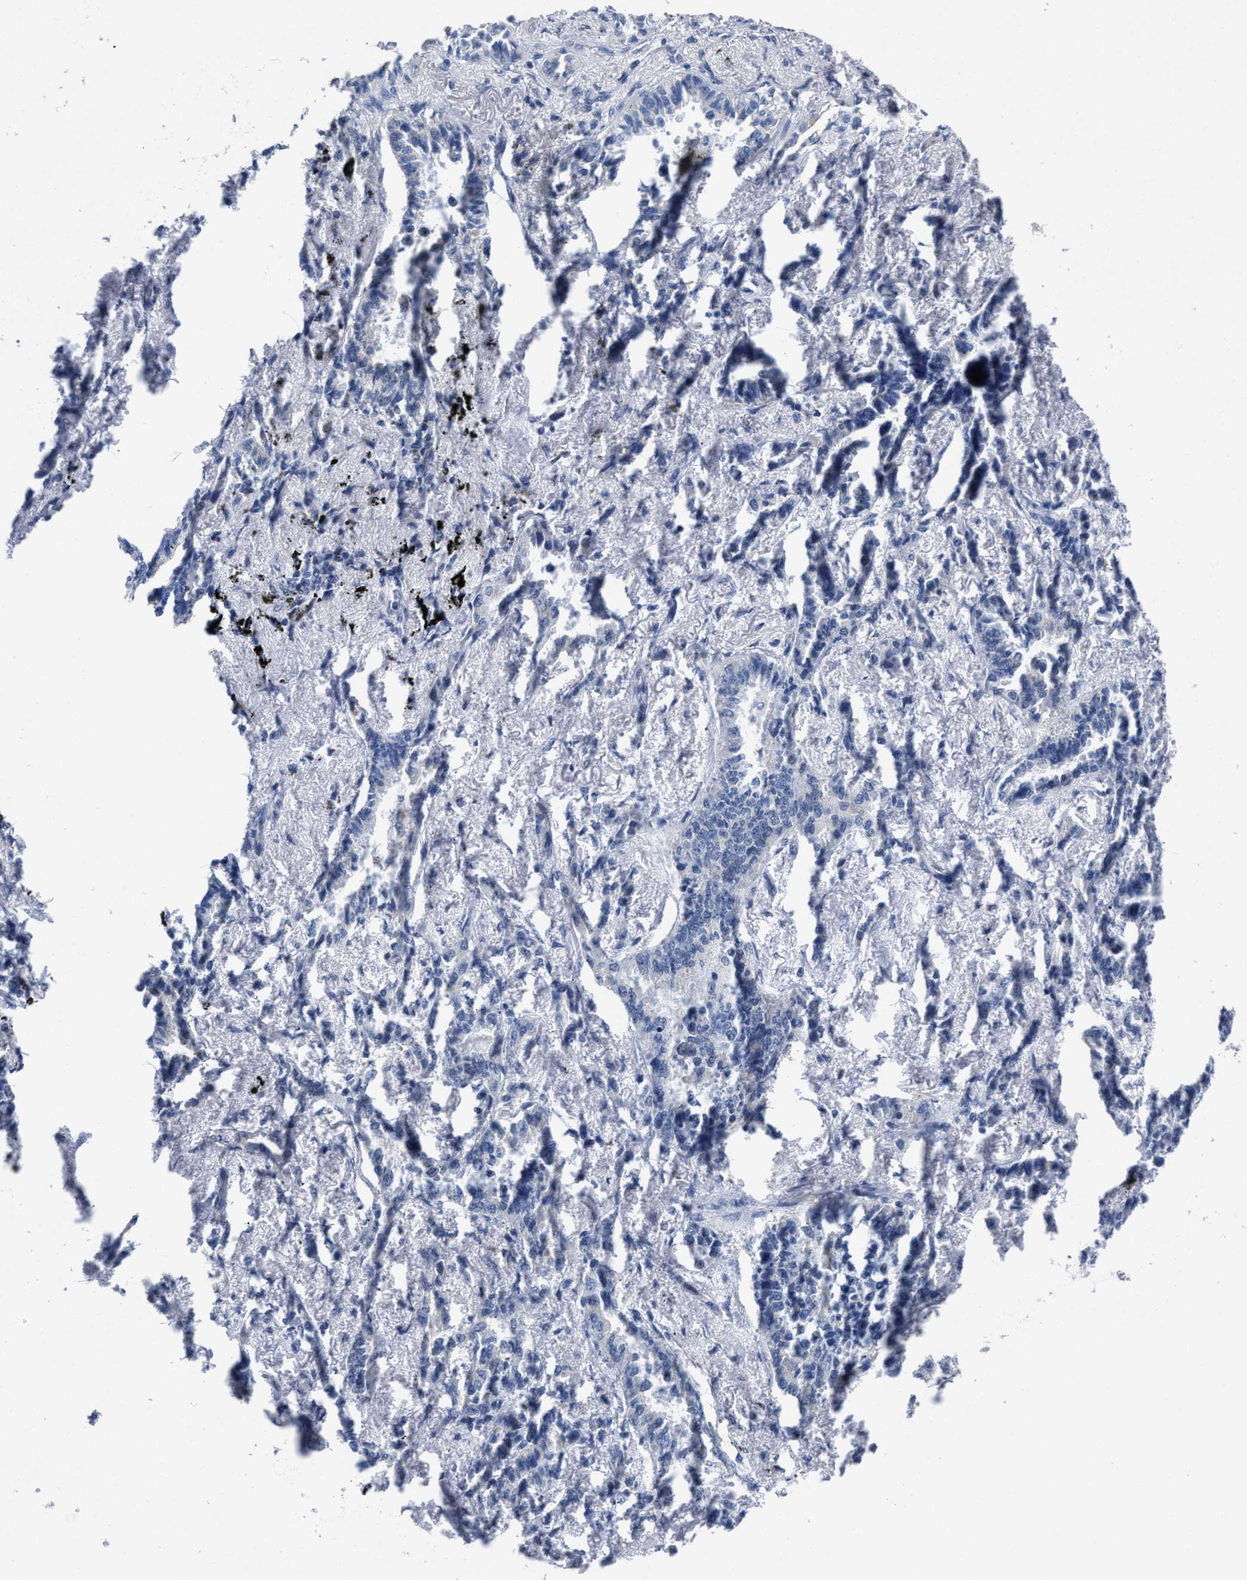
{"staining": {"intensity": "negative", "quantity": "none", "location": "none"}, "tissue": "lung cancer", "cell_type": "Tumor cells", "image_type": "cancer", "snomed": [{"axis": "morphology", "description": "Adenocarcinoma, NOS"}, {"axis": "topography", "description": "Lung"}], "caption": "High magnification brightfield microscopy of adenocarcinoma (lung) stained with DAB (3,3'-diaminobenzidine) (brown) and counterstained with hematoxylin (blue): tumor cells show no significant staining. Brightfield microscopy of IHC stained with DAB (3,3'-diaminobenzidine) (brown) and hematoxylin (blue), captured at high magnification.", "gene": "ID3", "patient": {"sex": "male", "age": 59}}